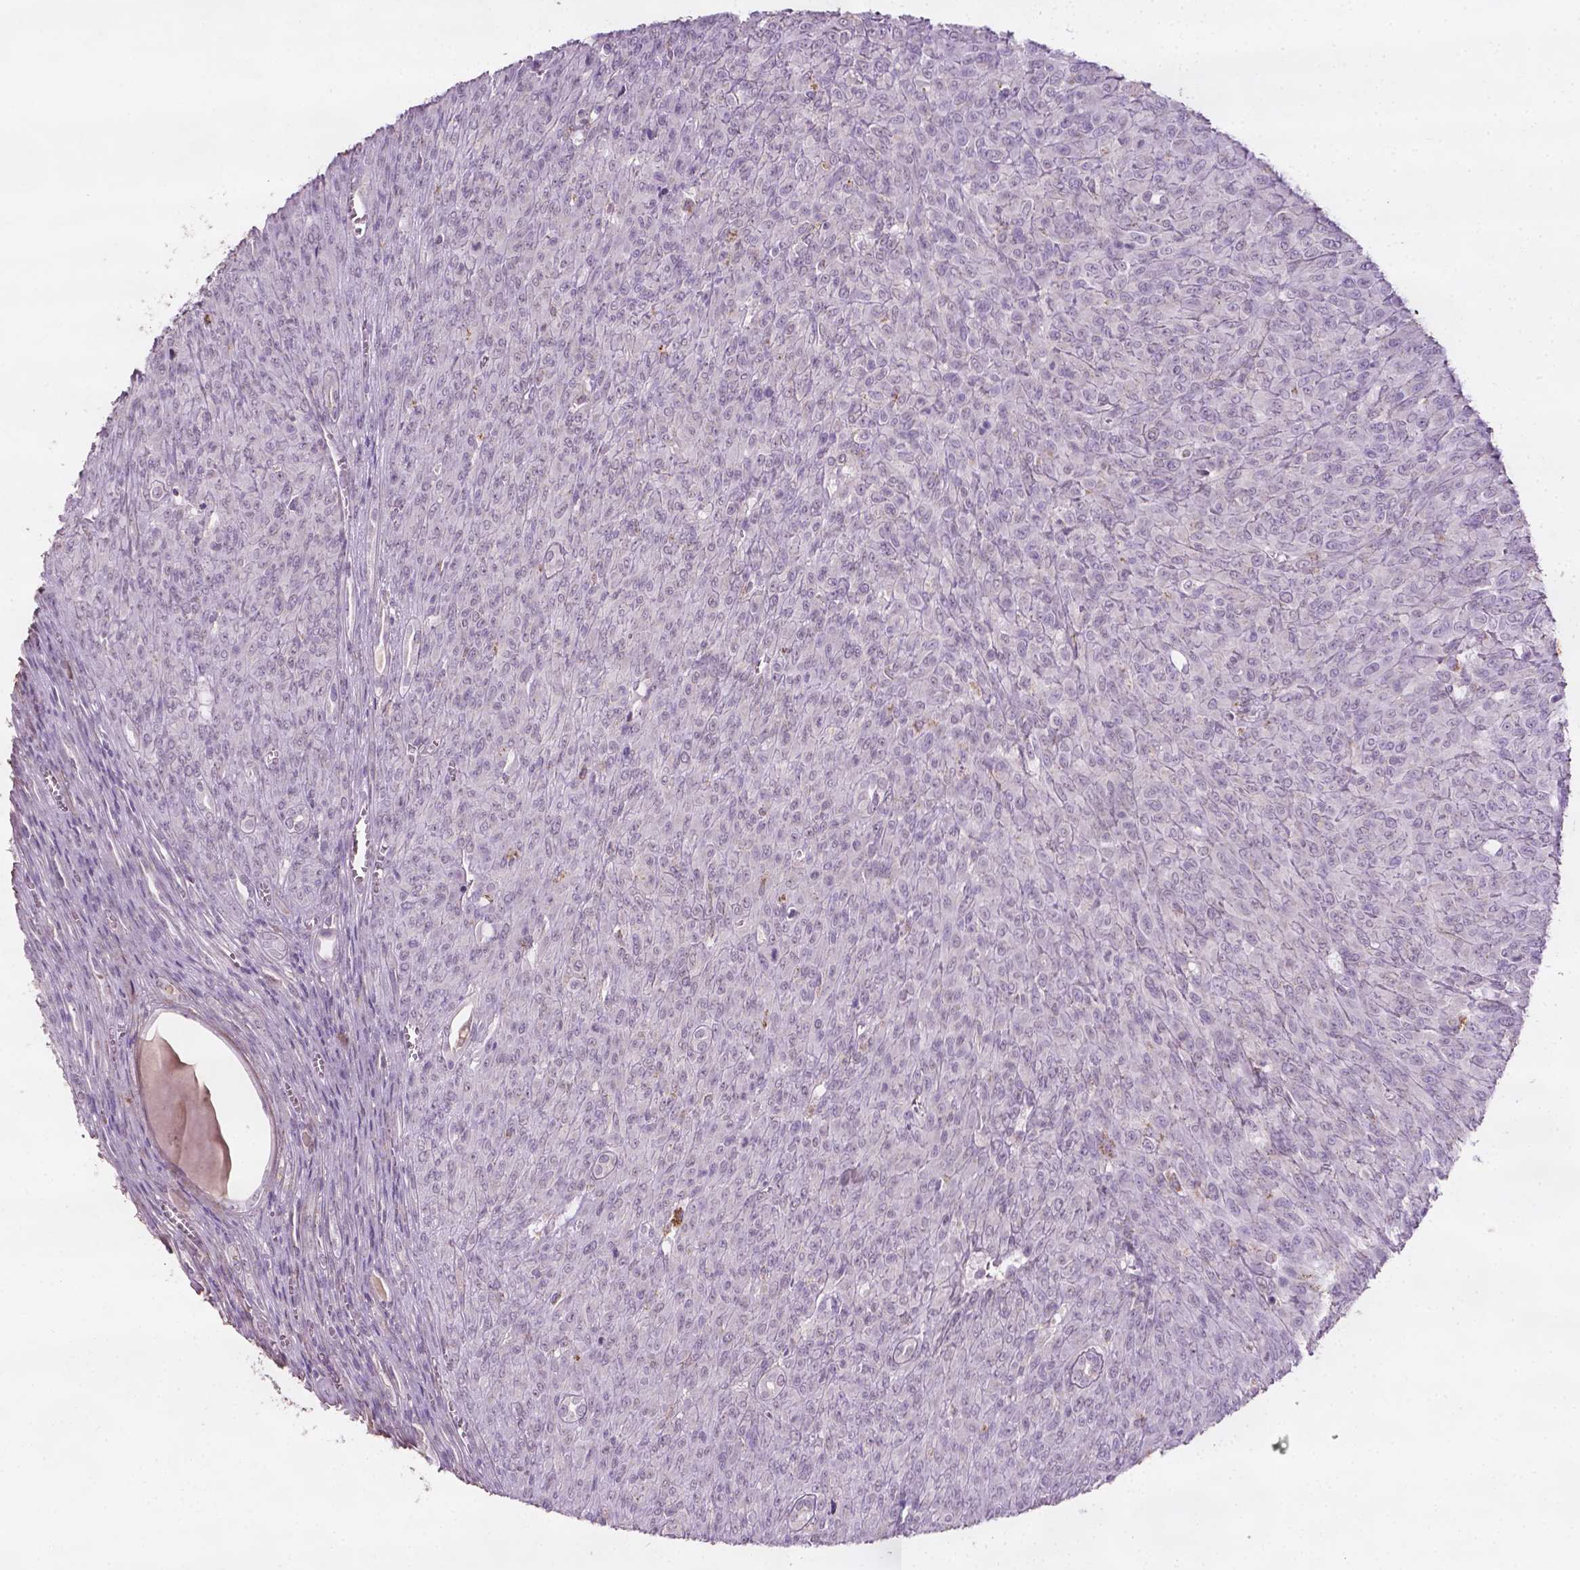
{"staining": {"intensity": "negative", "quantity": "none", "location": "none"}, "tissue": "renal cancer", "cell_type": "Tumor cells", "image_type": "cancer", "snomed": [{"axis": "morphology", "description": "Adenocarcinoma, NOS"}, {"axis": "topography", "description": "Kidney"}], "caption": "Immunohistochemistry (IHC) photomicrograph of neoplastic tissue: renal cancer (adenocarcinoma) stained with DAB exhibits no significant protein expression in tumor cells.", "gene": "DLG2", "patient": {"sex": "male", "age": 58}}